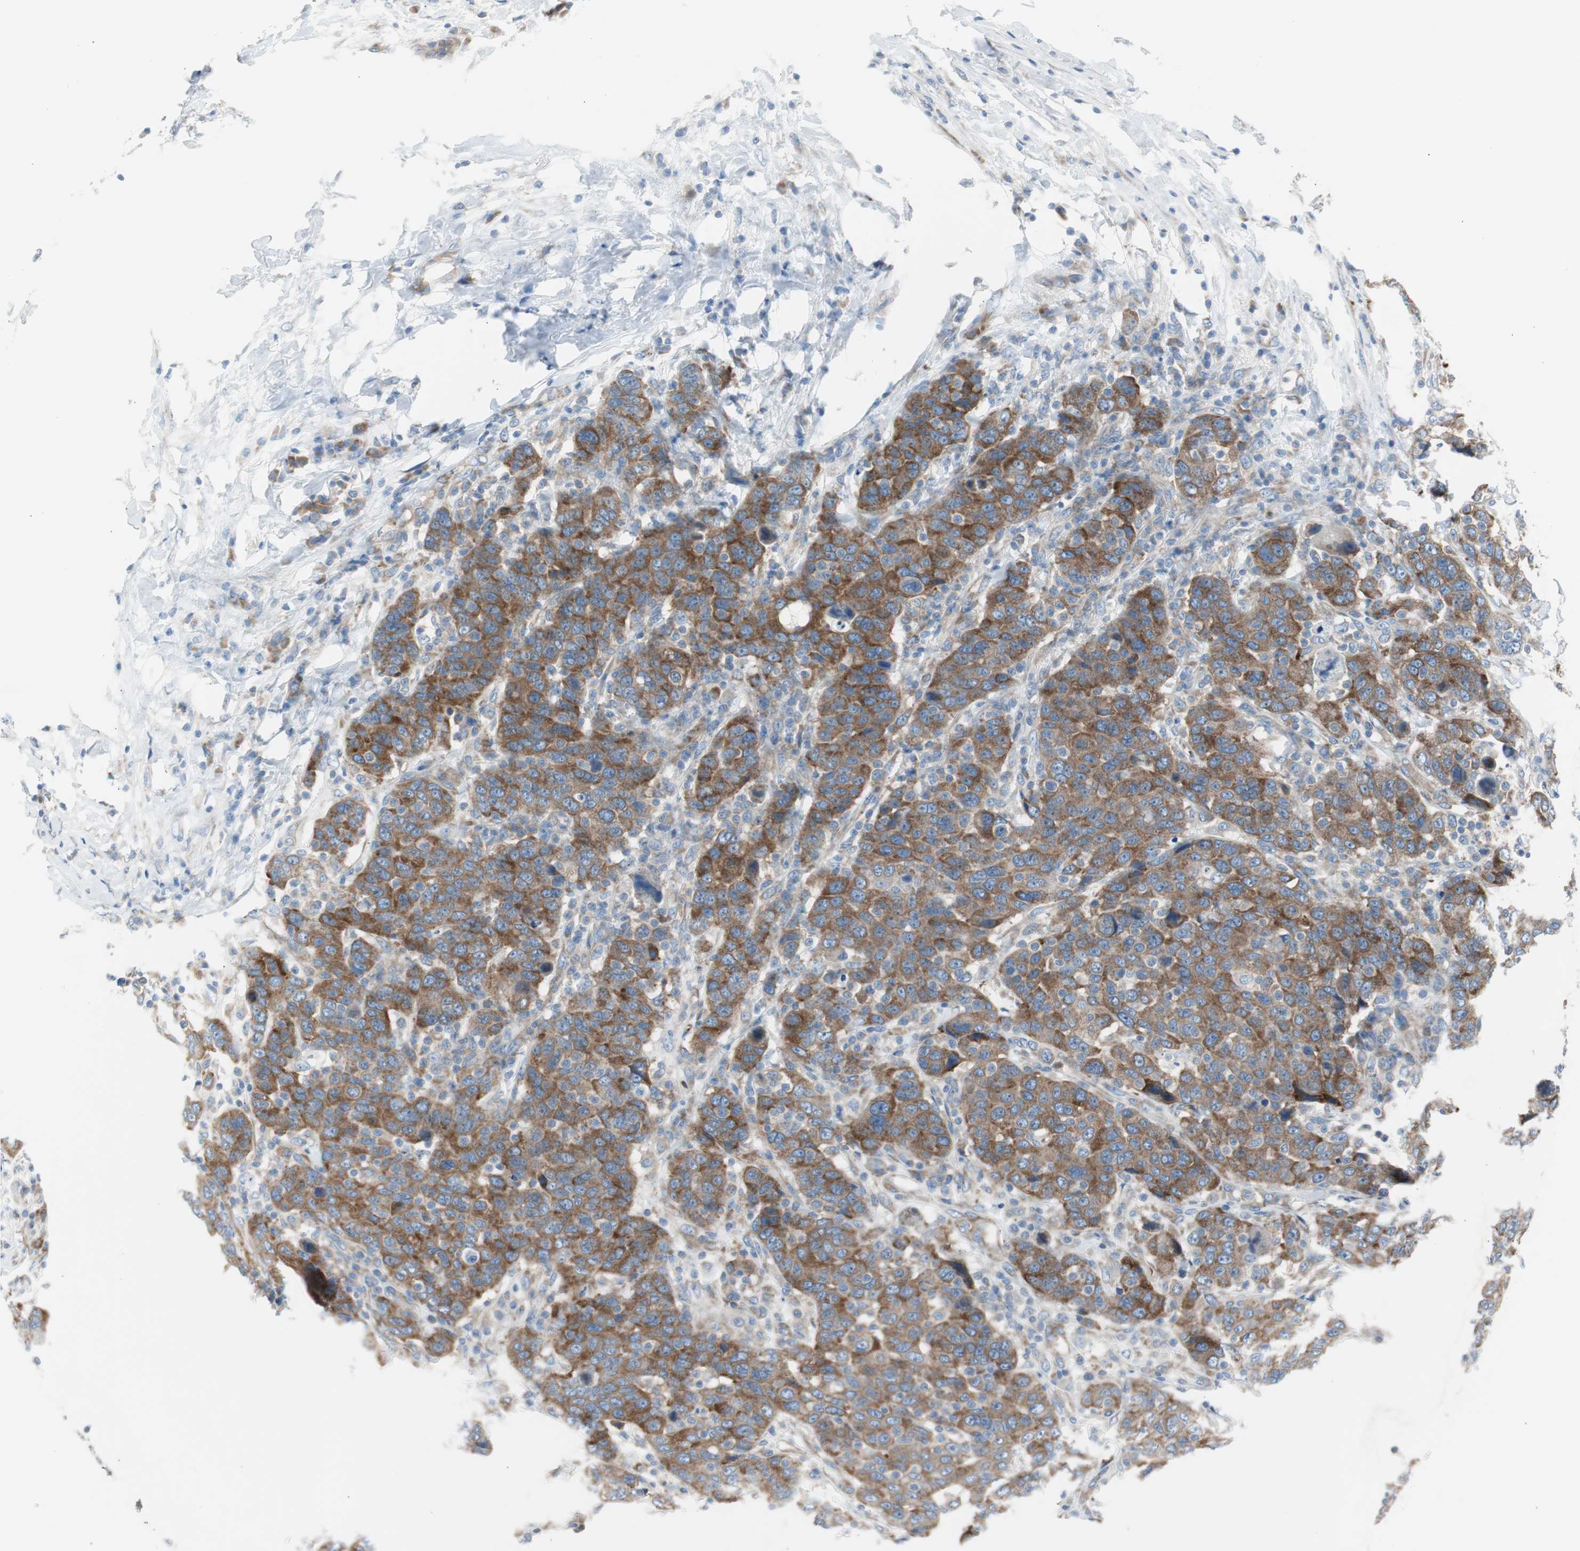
{"staining": {"intensity": "moderate", "quantity": ">75%", "location": "cytoplasmic/membranous"}, "tissue": "breast cancer", "cell_type": "Tumor cells", "image_type": "cancer", "snomed": [{"axis": "morphology", "description": "Duct carcinoma"}, {"axis": "topography", "description": "Breast"}], "caption": "Immunohistochemical staining of human breast cancer reveals medium levels of moderate cytoplasmic/membranous protein staining in approximately >75% of tumor cells.", "gene": "RPS12", "patient": {"sex": "female", "age": 37}}